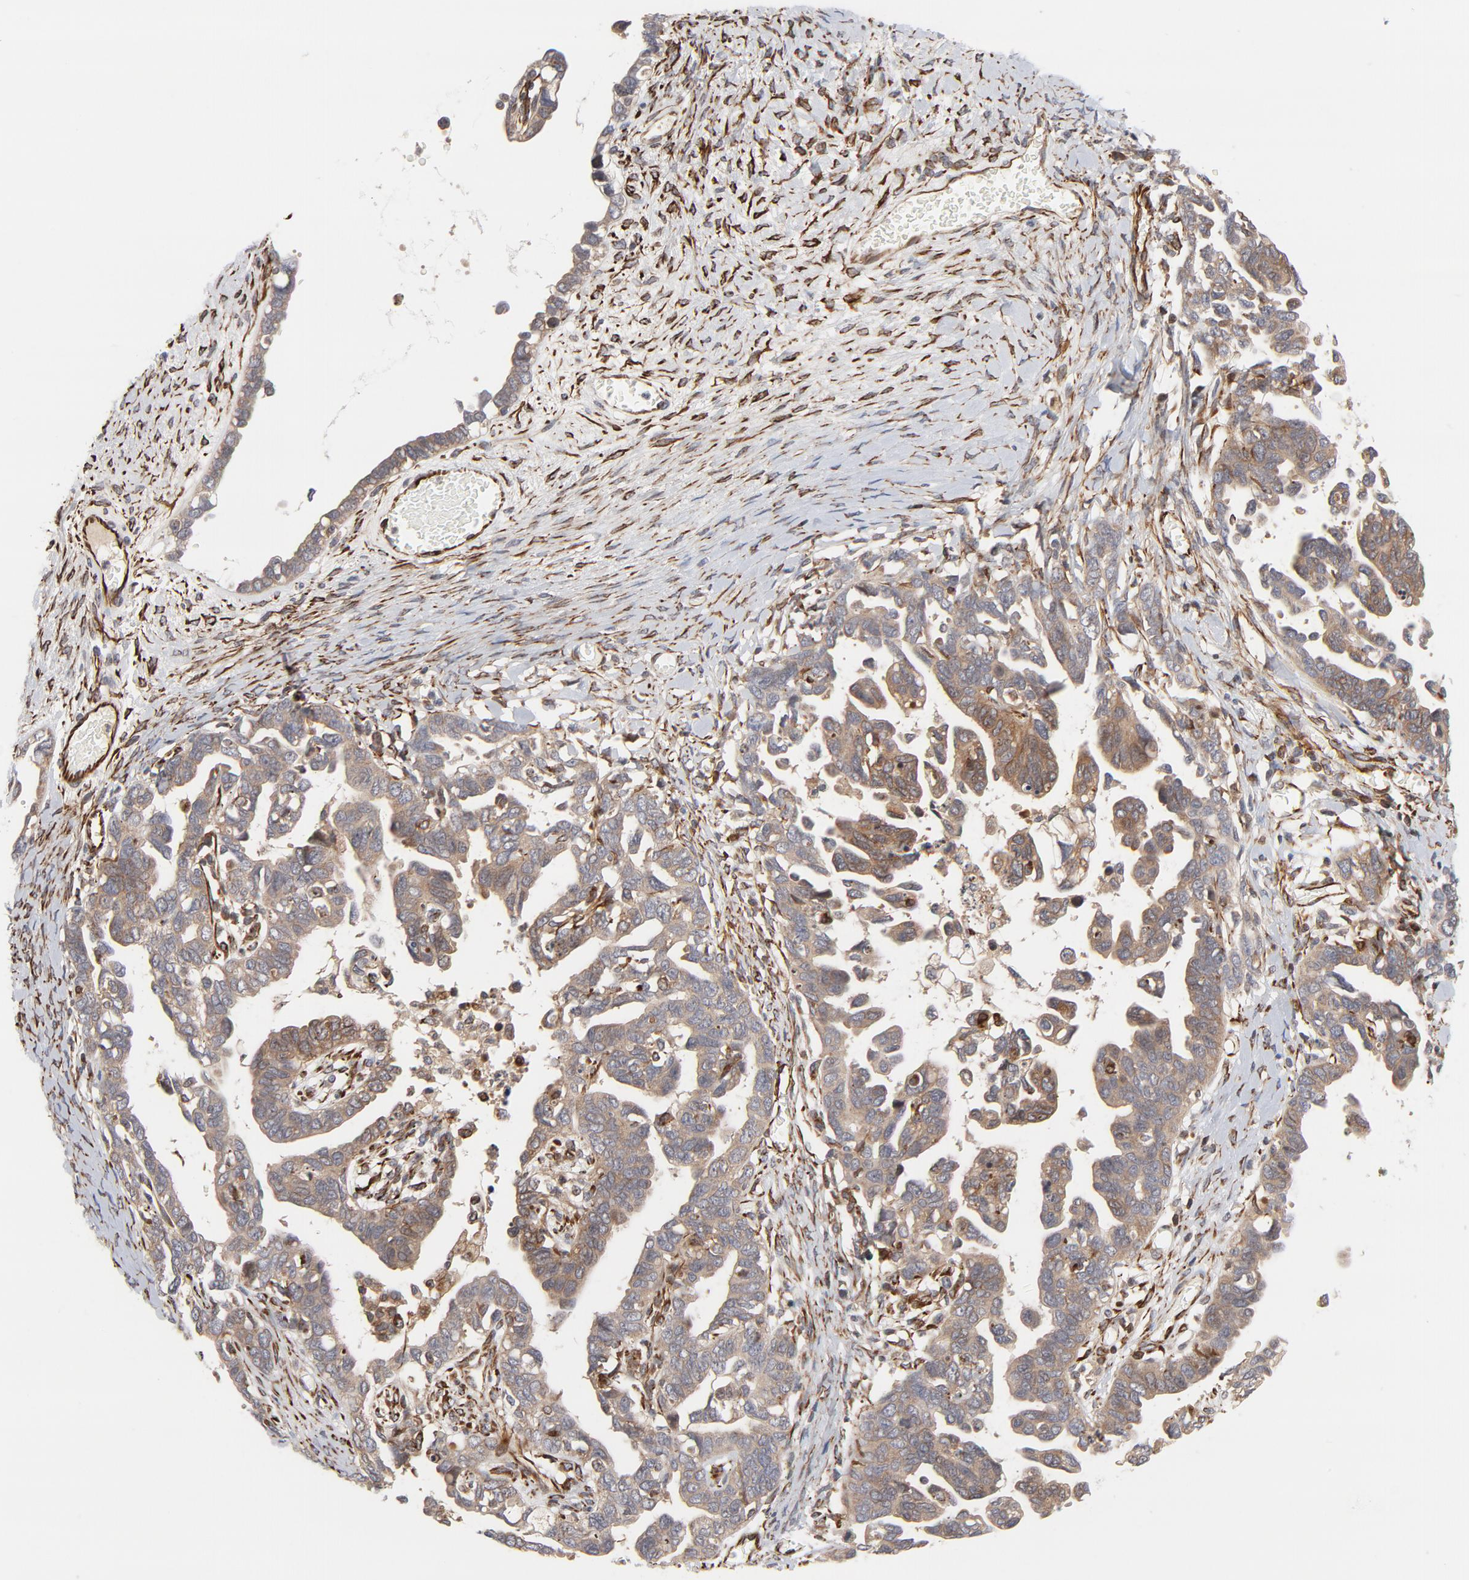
{"staining": {"intensity": "moderate", "quantity": ">75%", "location": "cytoplasmic/membranous"}, "tissue": "ovarian cancer", "cell_type": "Tumor cells", "image_type": "cancer", "snomed": [{"axis": "morphology", "description": "Cystadenocarcinoma, serous, NOS"}, {"axis": "topography", "description": "Ovary"}], "caption": "Human ovarian cancer stained for a protein (brown) demonstrates moderate cytoplasmic/membranous positive staining in approximately >75% of tumor cells.", "gene": "DNAAF2", "patient": {"sex": "female", "age": 69}}